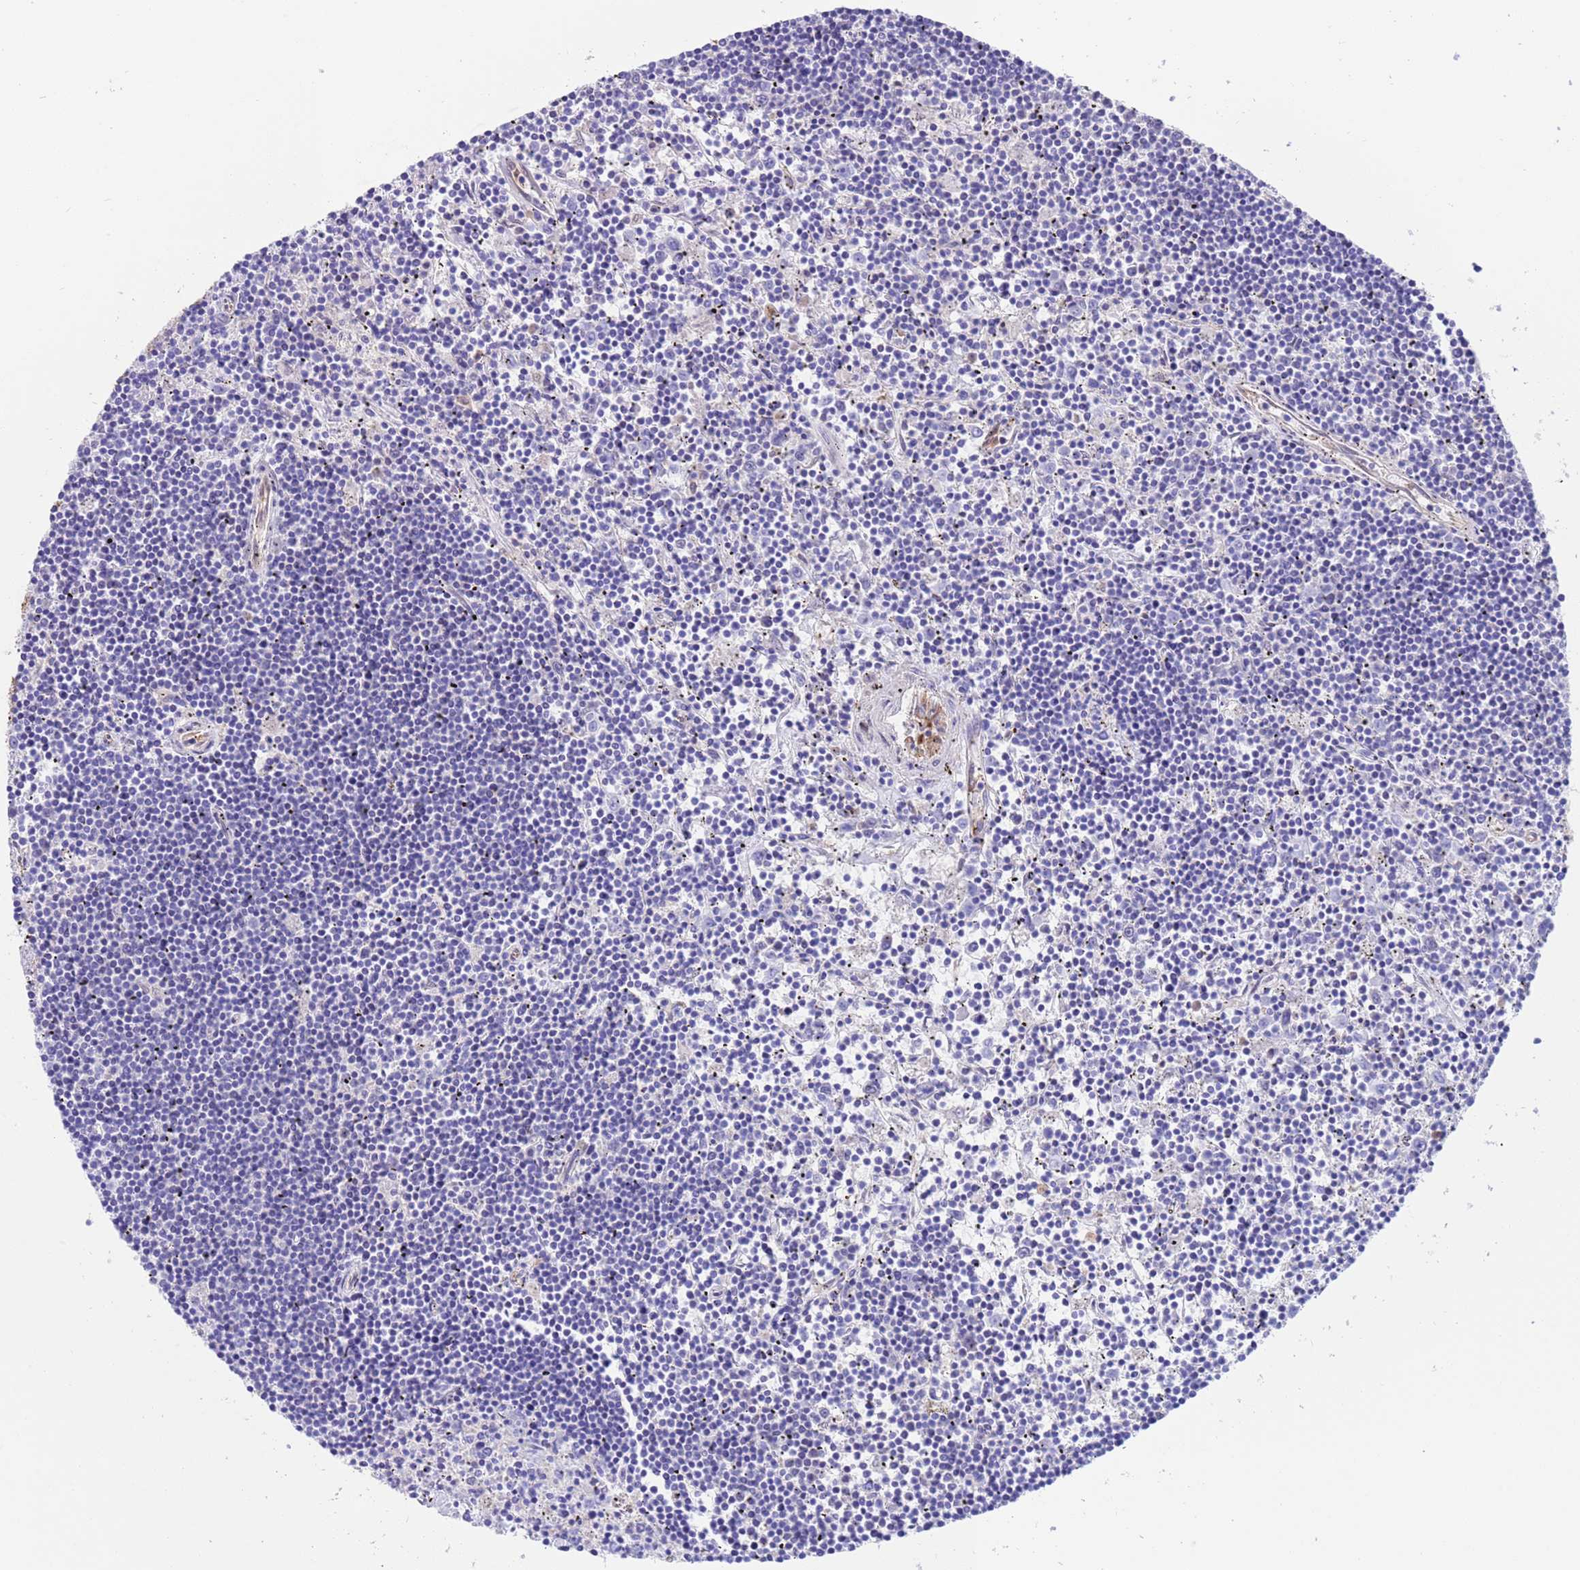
{"staining": {"intensity": "negative", "quantity": "none", "location": "none"}, "tissue": "lymphoma", "cell_type": "Tumor cells", "image_type": "cancer", "snomed": [{"axis": "morphology", "description": "Malignant lymphoma, non-Hodgkin's type, Low grade"}, {"axis": "topography", "description": "Spleen"}], "caption": "A photomicrograph of low-grade malignant lymphoma, non-Hodgkin's type stained for a protein displays no brown staining in tumor cells. (DAB (3,3'-diaminobenzidine) IHC with hematoxylin counter stain).", "gene": "C6orf47", "patient": {"sex": "male", "age": 76}}